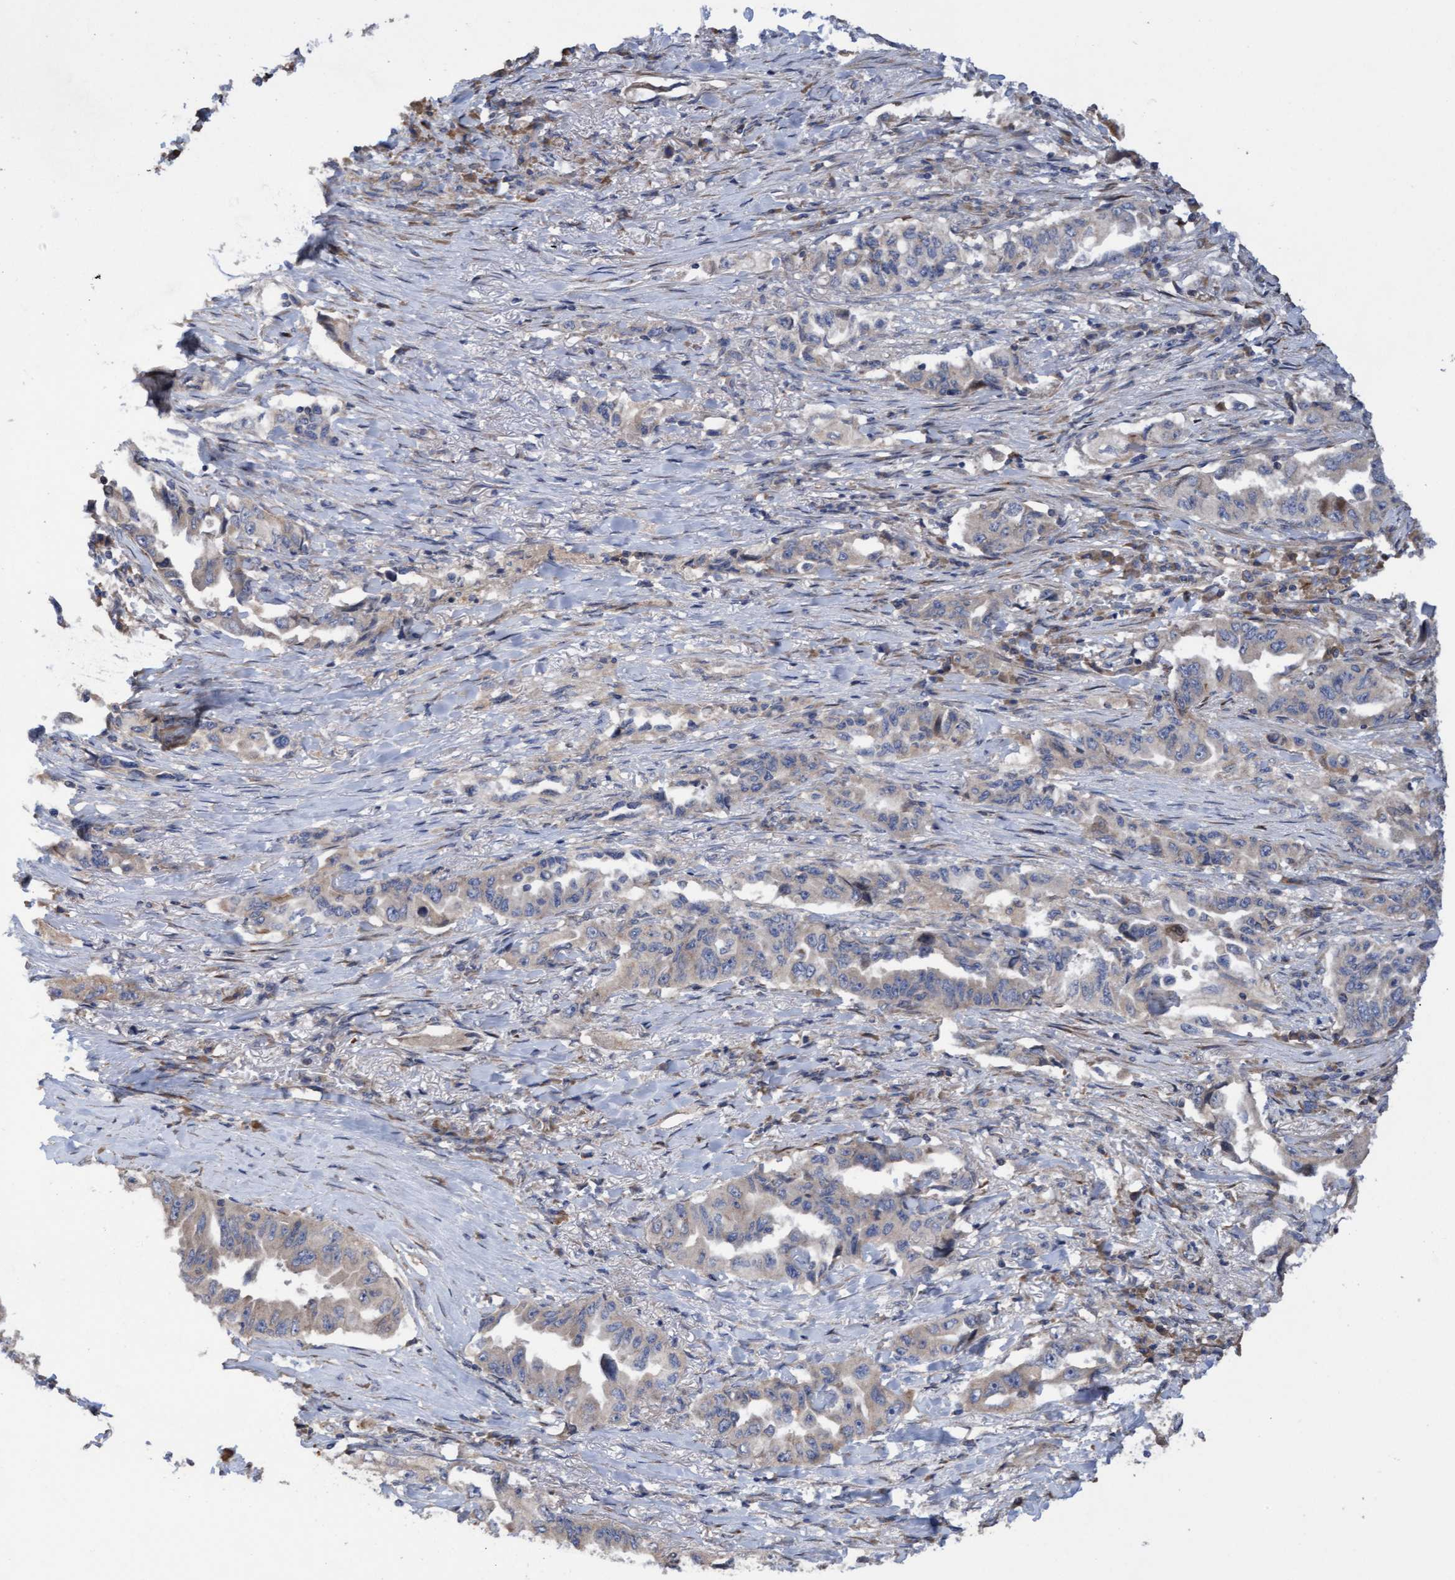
{"staining": {"intensity": "negative", "quantity": "none", "location": "none"}, "tissue": "lung cancer", "cell_type": "Tumor cells", "image_type": "cancer", "snomed": [{"axis": "morphology", "description": "Adenocarcinoma, NOS"}, {"axis": "topography", "description": "Lung"}], "caption": "Immunohistochemistry micrograph of neoplastic tissue: adenocarcinoma (lung) stained with DAB (3,3'-diaminobenzidine) exhibits no significant protein positivity in tumor cells.", "gene": "ELP5", "patient": {"sex": "female", "age": 51}}